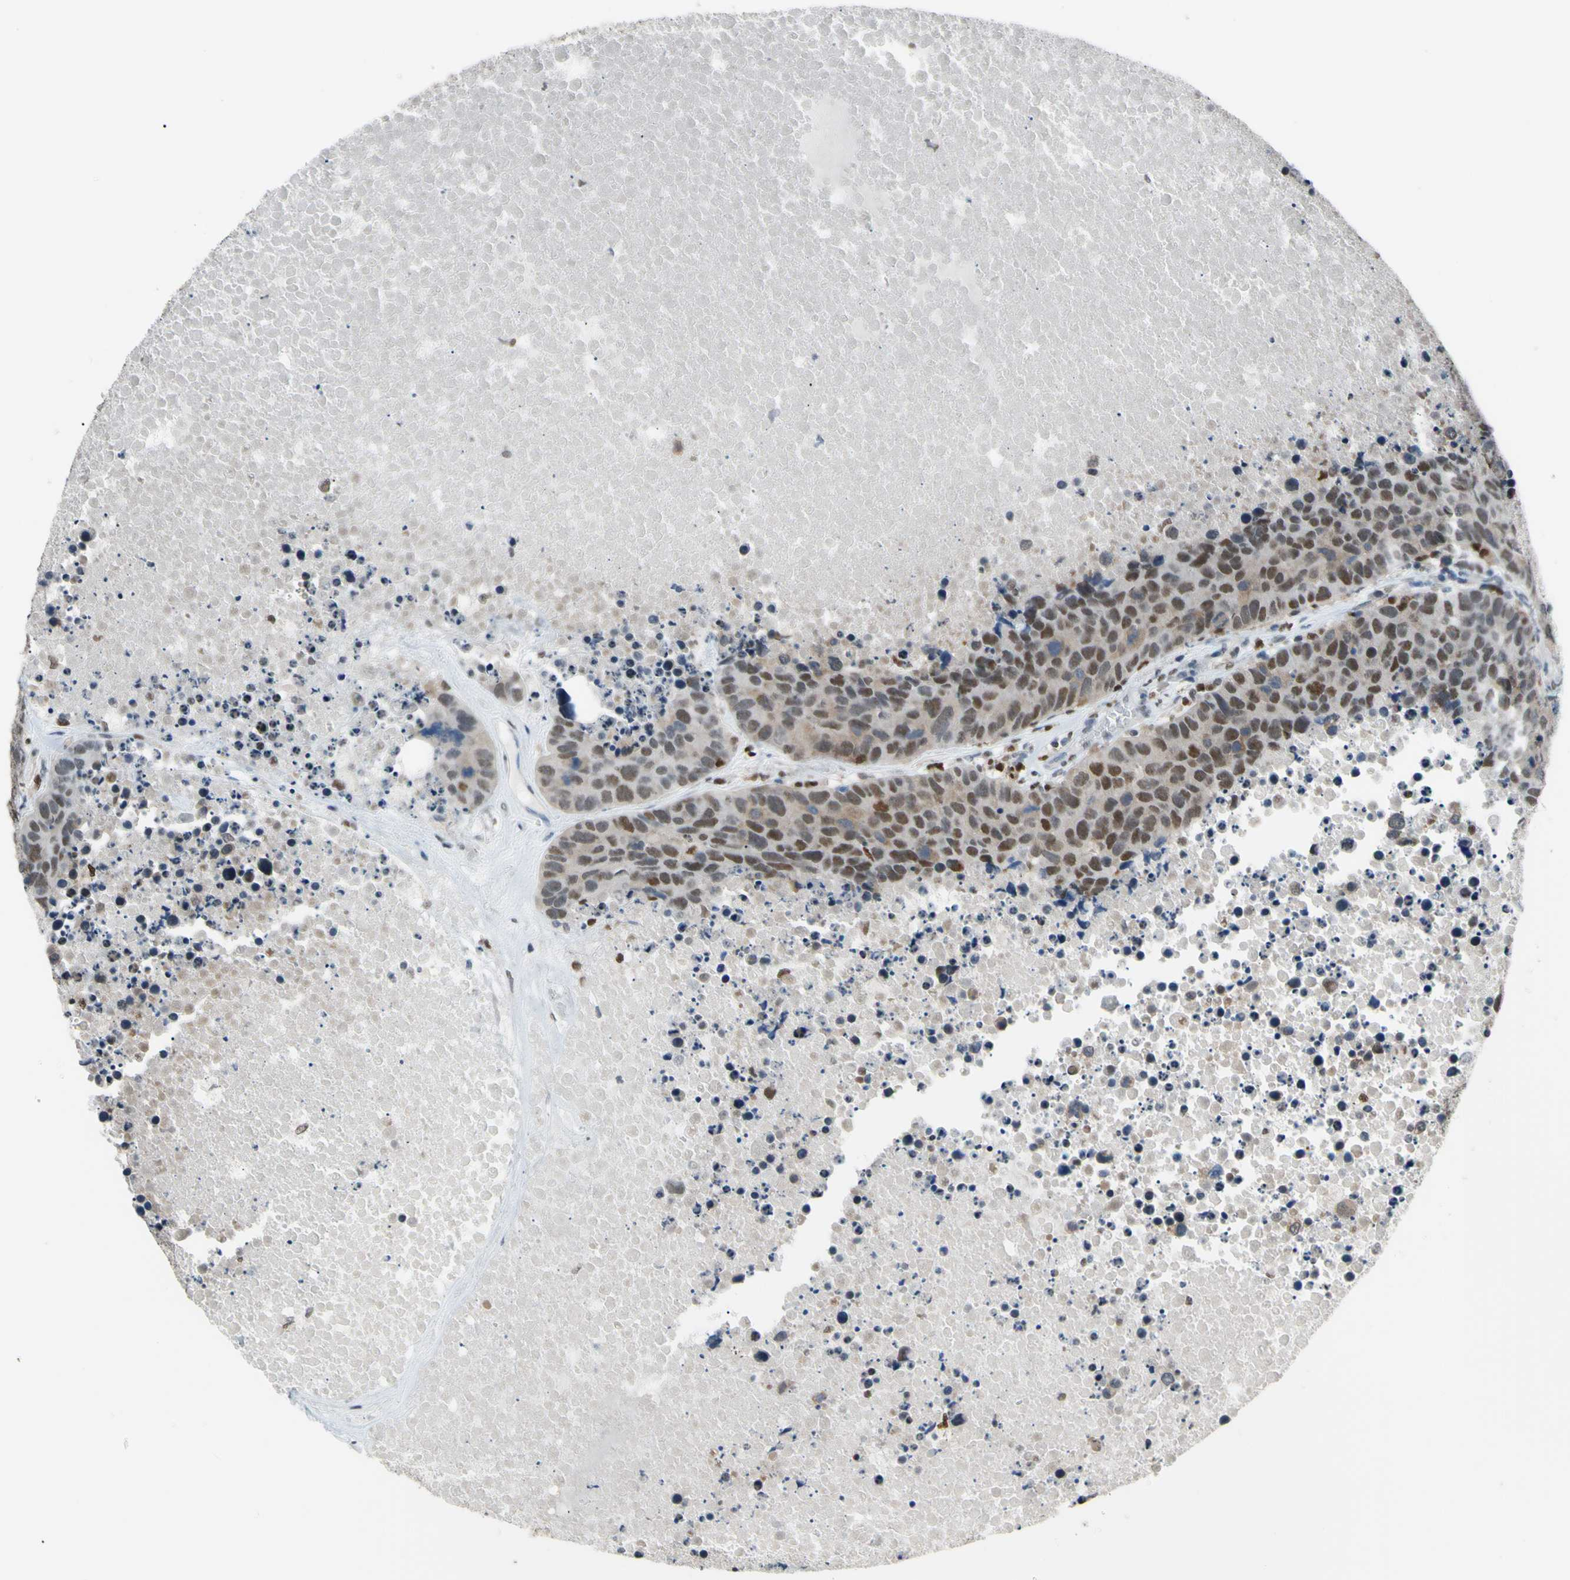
{"staining": {"intensity": "weak", "quantity": "25%-75%", "location": "cytoplasmic/membranous,nuclear"}, "tissue": "carcinoid", "cell_type": "Tumor cells", "image_type": "cancer", "snomed": [{"axis": "morphology", "description": "Carcinoid, malignant, NOS"}, {"axis": "topography", "description": "Lung"}], "caption": "The photomicrograph shows a brown stain indicating the presence of a protein in the cytoplasmic/membranous and nuclear of tumor cells in carcinoid (malignant).", "gene": "FKBP5", "patient": {"sex": "male", "age": 60}}